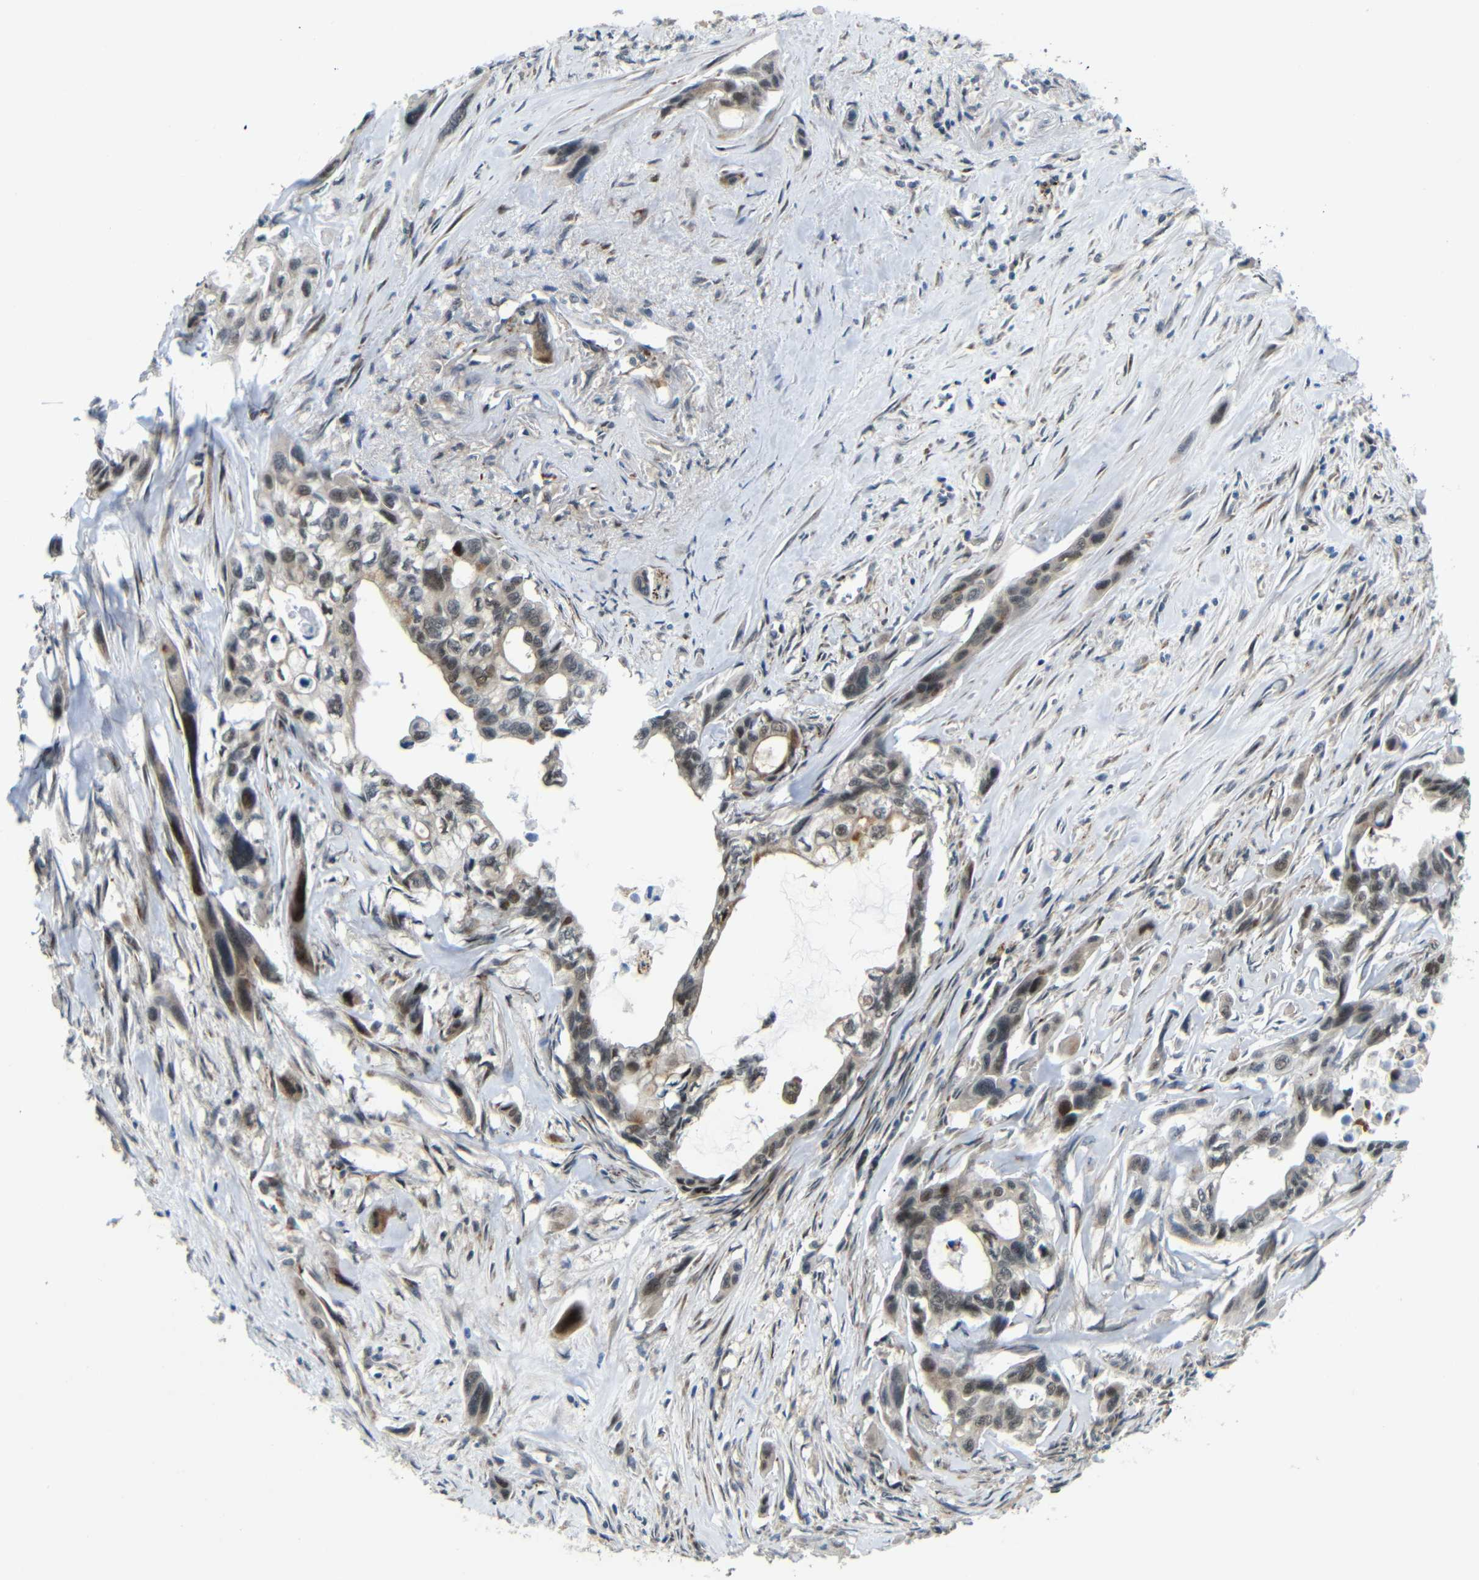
{"staining": {"intensity": "weak", "quantity": "25%-75%", "location": "nuclear"}, "tissue": "pancreatic cancer", "cell_type": "Tumor cells", "image_type": "cancer", "snomed": [{"axis": "morphology", "description": "Adenocarcinoma, NOS"}, {"axis": "topography", "description": "Pancreas"}], "caption": "Adenocarcinoma (pancreatic) was stained to show a protein in brown. There is low levels of weak nuclear expression in approximately 25%-75% of tumor cells. (Stains: DAB (3,3'-diaminobenzidine) in brown, nuclei in blue, Microscopy: brightfield microscopy at high magnification).", "gene": "SYDE1", "patient": {"sex": "male", "age": 73}}